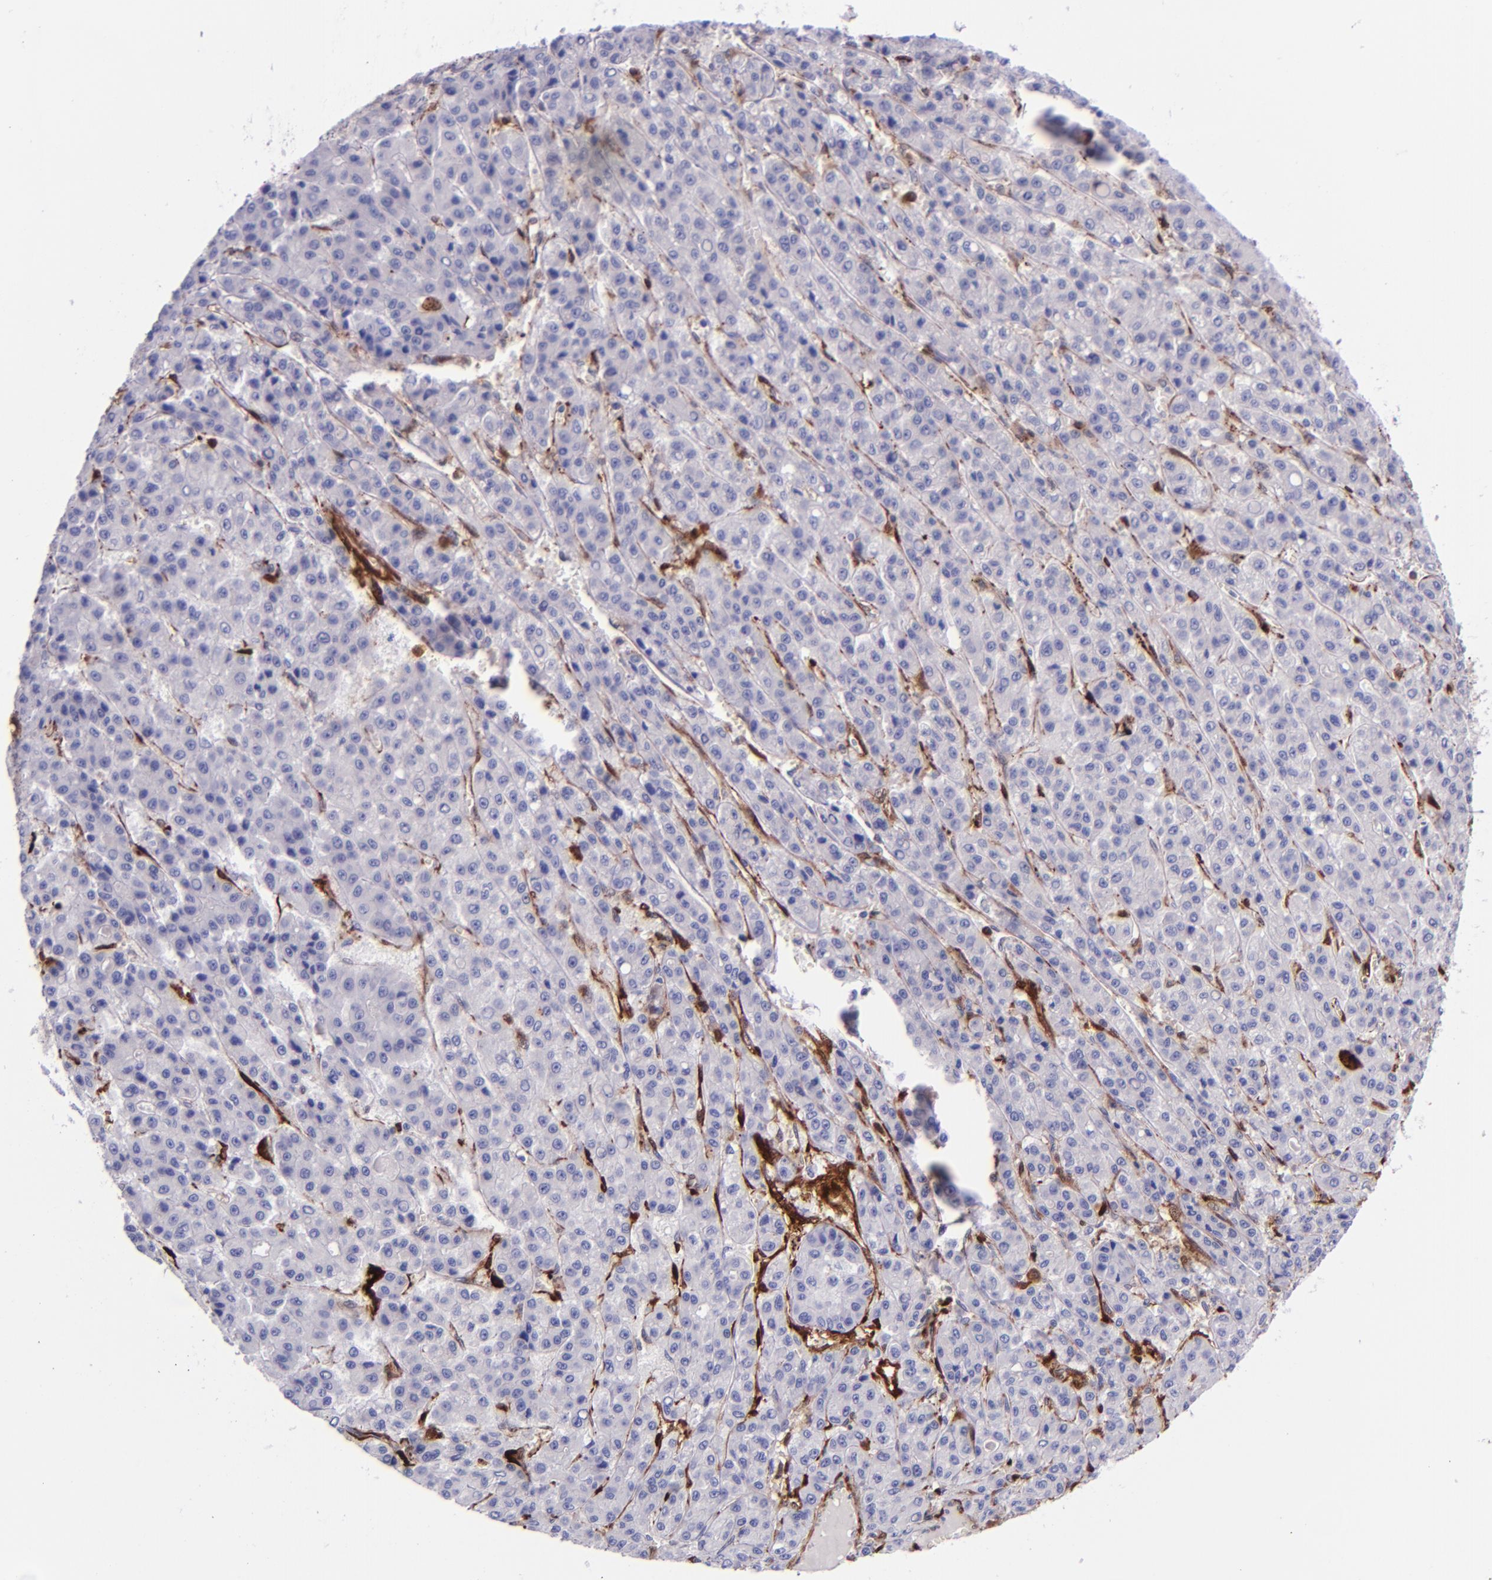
{"staining": {"intensity": "negative", "quantity": "none", "location": "none"}, "tissue": "liver cancer", "cell_type": "Tumor cells", "image_type": "cancer", "snomed": [{"axis": "morphology", "description": "Carcinoma, Hepatocellular, NOS"}, {"axis": "topography", "description": "Liver"}], "caption": "Human liver cancer stained for a protein using immunohistochemistry exhibits no expression in tumor cells.", "gene": "LGALS1", "patient": {"sex": "male", "age": 70}}